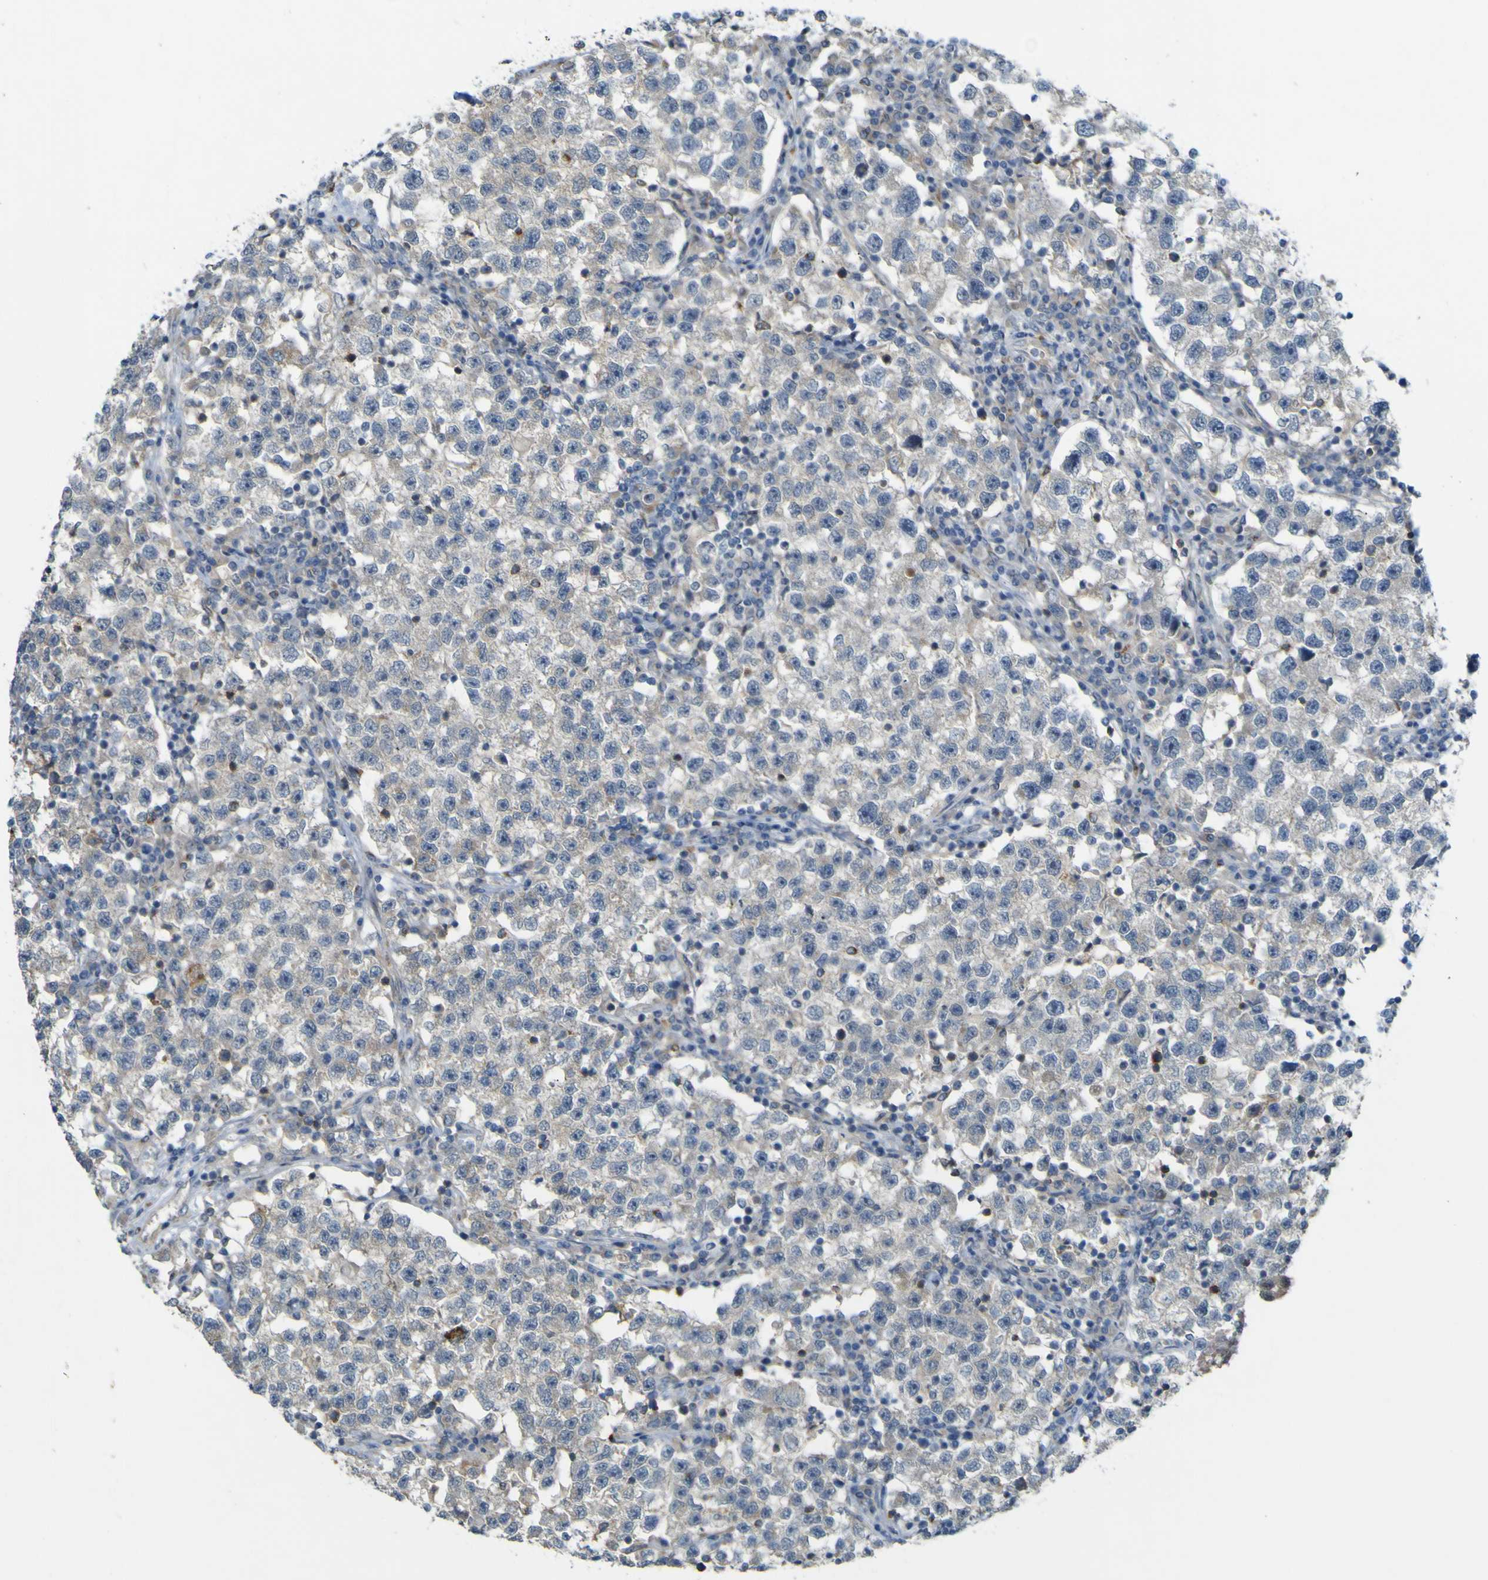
{"staining": {"intensity": "negative", "quantity": "none", "location": "none"}, "tissue": "testis cancer", "cell_type": "Tumor cells", "image_type": "cancer", "snomed": [{"axis": "morphology", "description": "Seminoma, NOS"}, {"axis": "topography", "description": "Testis"}], "caption": "Immunohistochemistry image of testis cancer (seminoma) stained for a protein (brown), which displays no expression in tumor cells.", "gene": "IGF2R", "patient": {"sex": "male", "age": 22}}